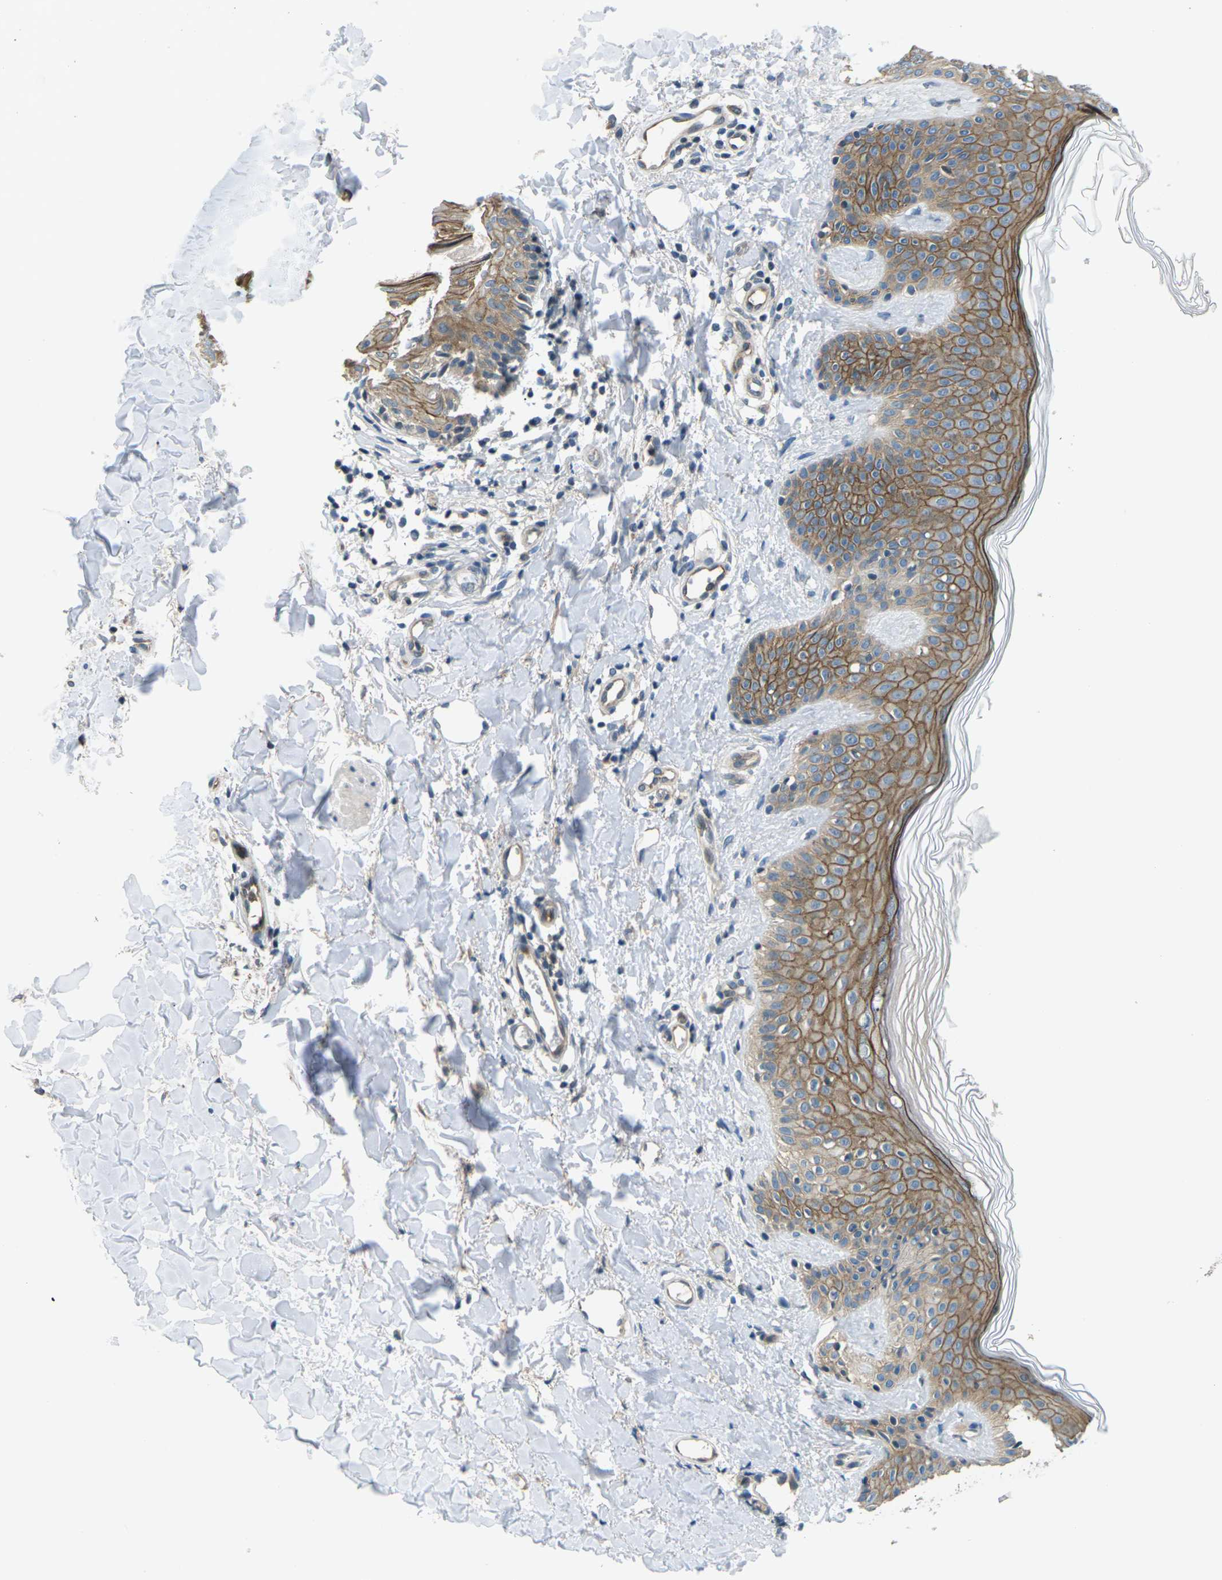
{"staining": {"intensity": "weak", "quantity": ">75%", "location": "cytoplasmic/membranous"}, "tissue": "skin", "cell_type": "Fibroblasts", "image_type": "normal", "snomed": [{"axis": "morphology", "description": "Normal tissue, NOS"}, {"axis": "topography", "description": "Skin"}], "caption": "IHC image of normal human skin stained for a protein (brown), which shows low levels of weak cytoplasmic/membranous expression in about >75% of fibroblasts.", "gene": "SLC13A3", "patient": {"sex": "male", "age": 16}}